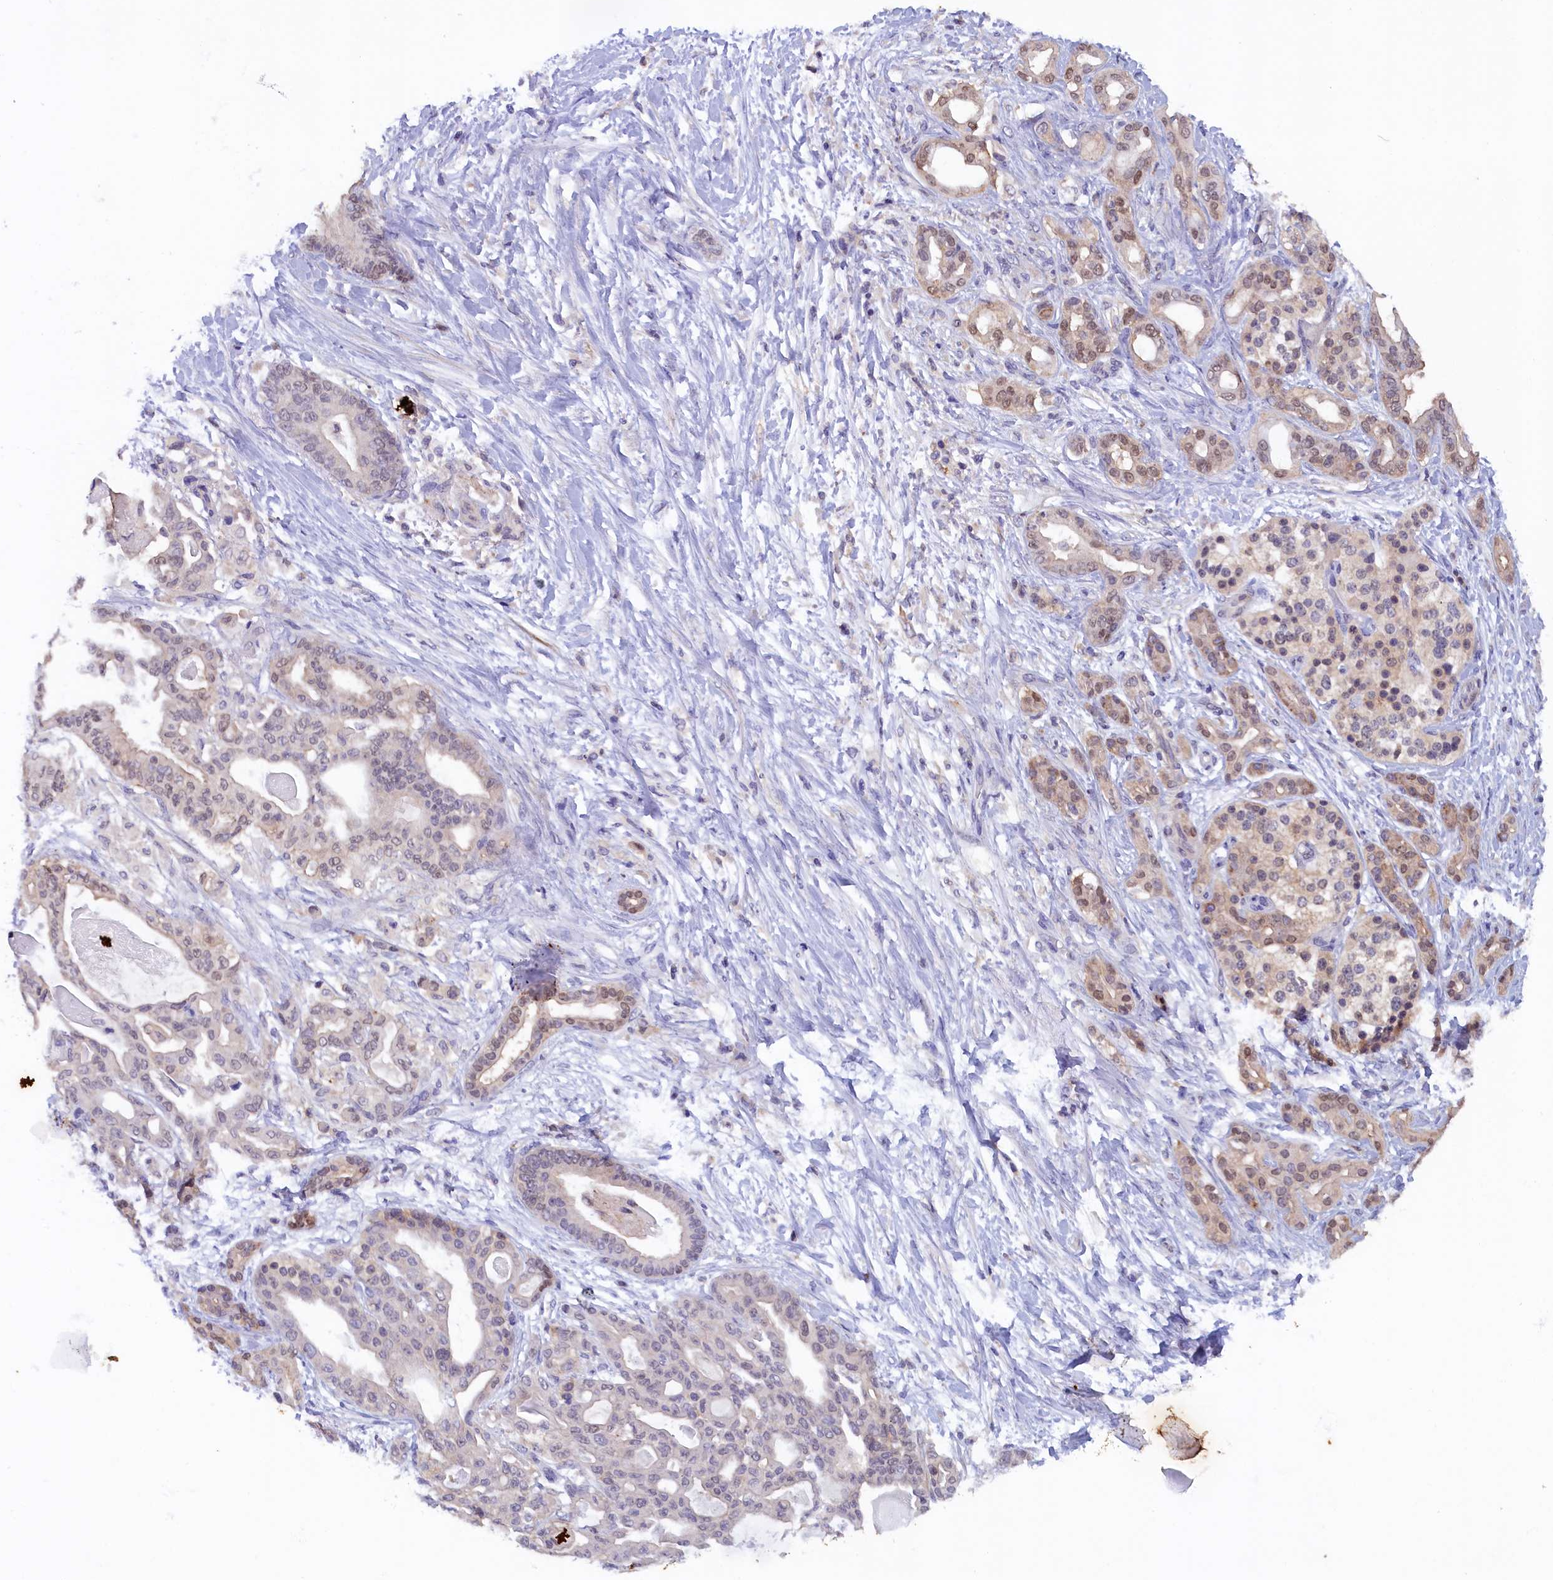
{"staining": {"intensity": "weak", "quantity": "25%-75%", "location": "cytoplasmic/membranous,nuclear"}, "tissue": "pancreatic cancer", "cell_type": "Tumor cells", "image_type": "cancer", "snomed": [{"axis": "morphology", "description": "Adenocarcinoma, NOS"}, {"axis": "topography", "description": "Pancreas"}], "caption": "Pancreatic cancer tissue reveals weak cytoplasmic/membranous and nuclear expression in about 25%-75% of tumor cells, visualized by immunohistochemistry.", "gene": "JPT2", "patient": {"sex": "male", "age": 63}}